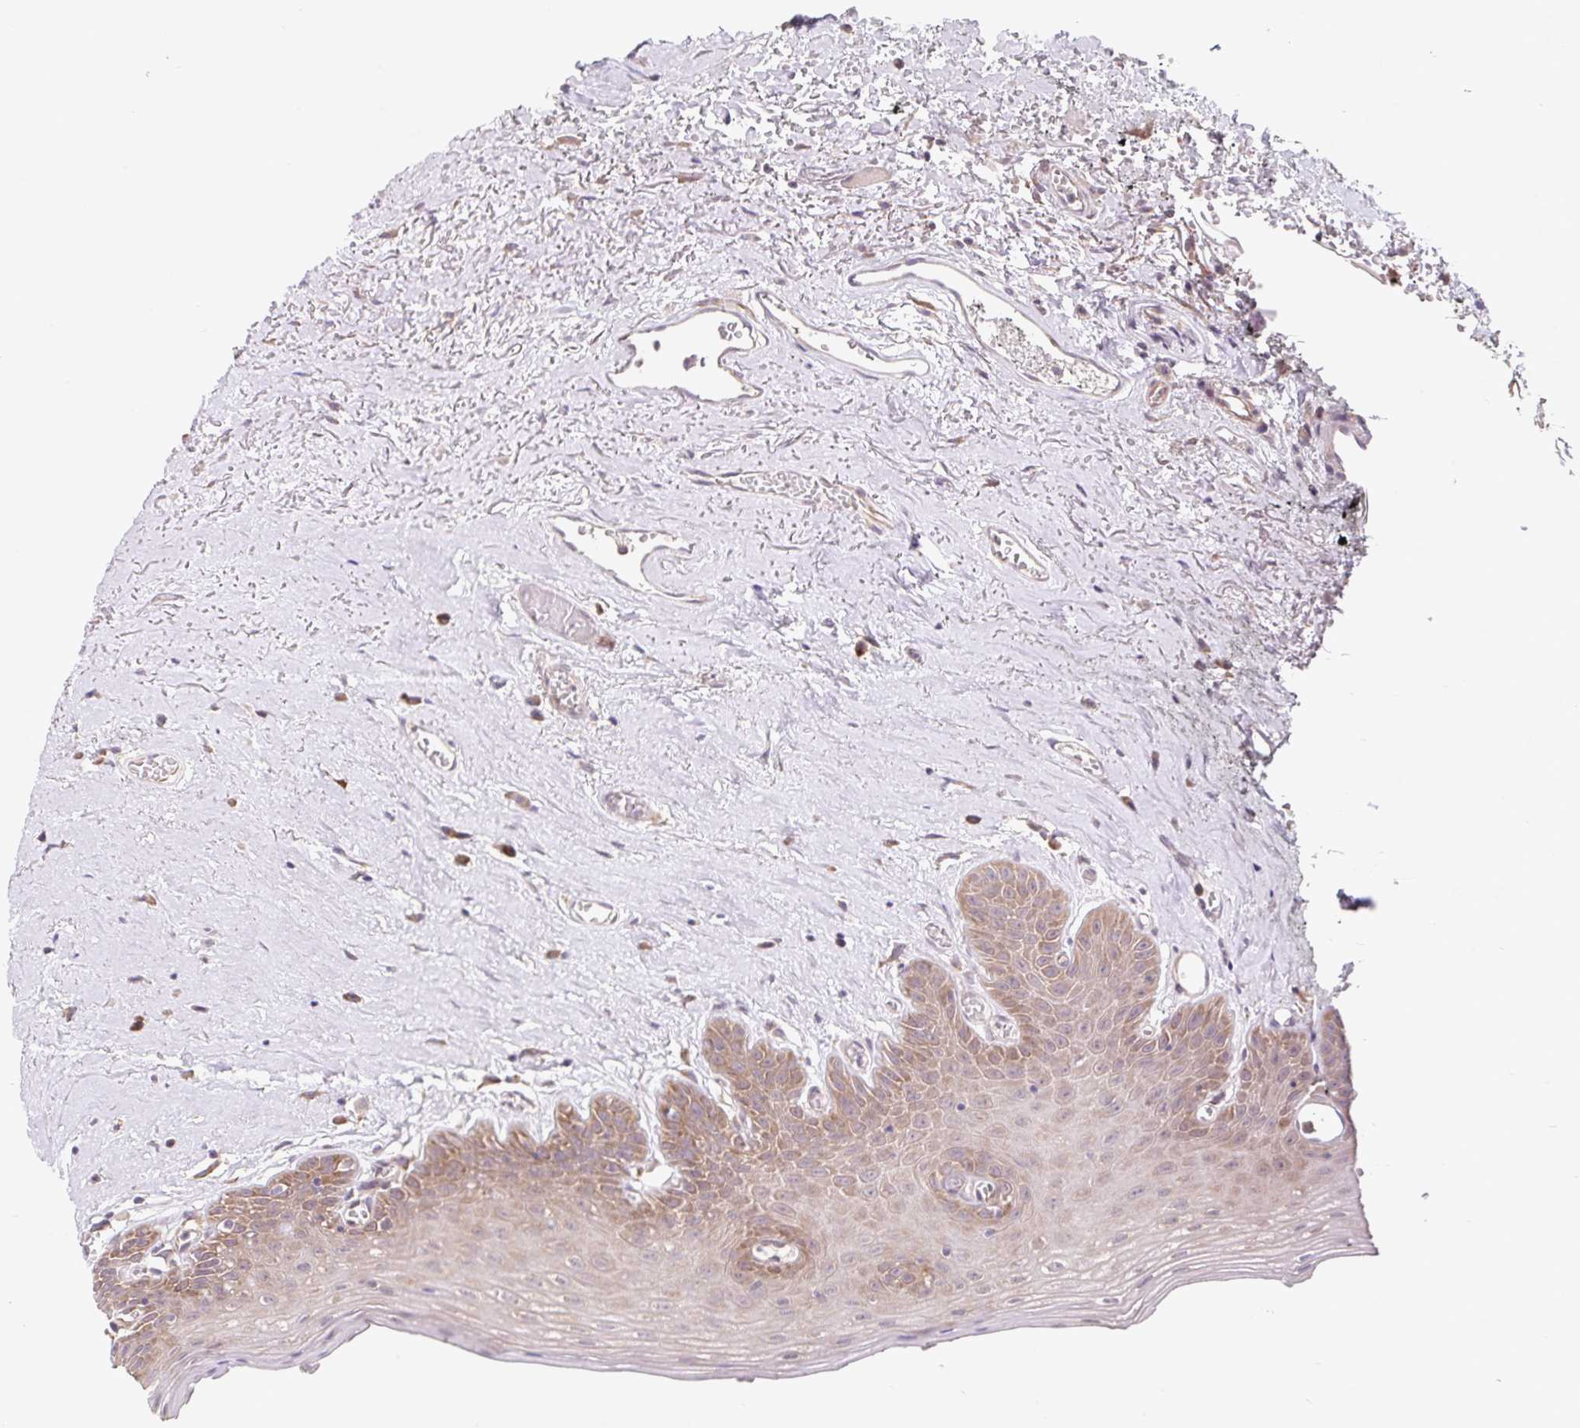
{"staining": {"intensity": "weak", "quantity": "25%-75%", "location": "cytoplasmic/membranous"}, "tissue": "oral mucosa", "cell_type": "Squamous epithelial cells", "image_type": "normal", "snomed": [{"axis": "morphology", "description": "Normal tissue, NOS"}, {"axis": "morphology", "description": "Squamous cell carcinoma, NOS"}, {"axis": "topography", "description": "Oral tissue"}, {"axis": "topography", "description": "Peripheral nerve tissue"}, {"axis": "topography", "description": "Head-Neck"}], "caption": "Approximately 25%-75% of squamous epithelial cells in unremarkable human oral mucosa show weak cytoplasmic/membranous protein expression as visualized by brown immunohistochemical staining.", "gene": "HFE", "patient": {"sex": "female", "age": 59}}